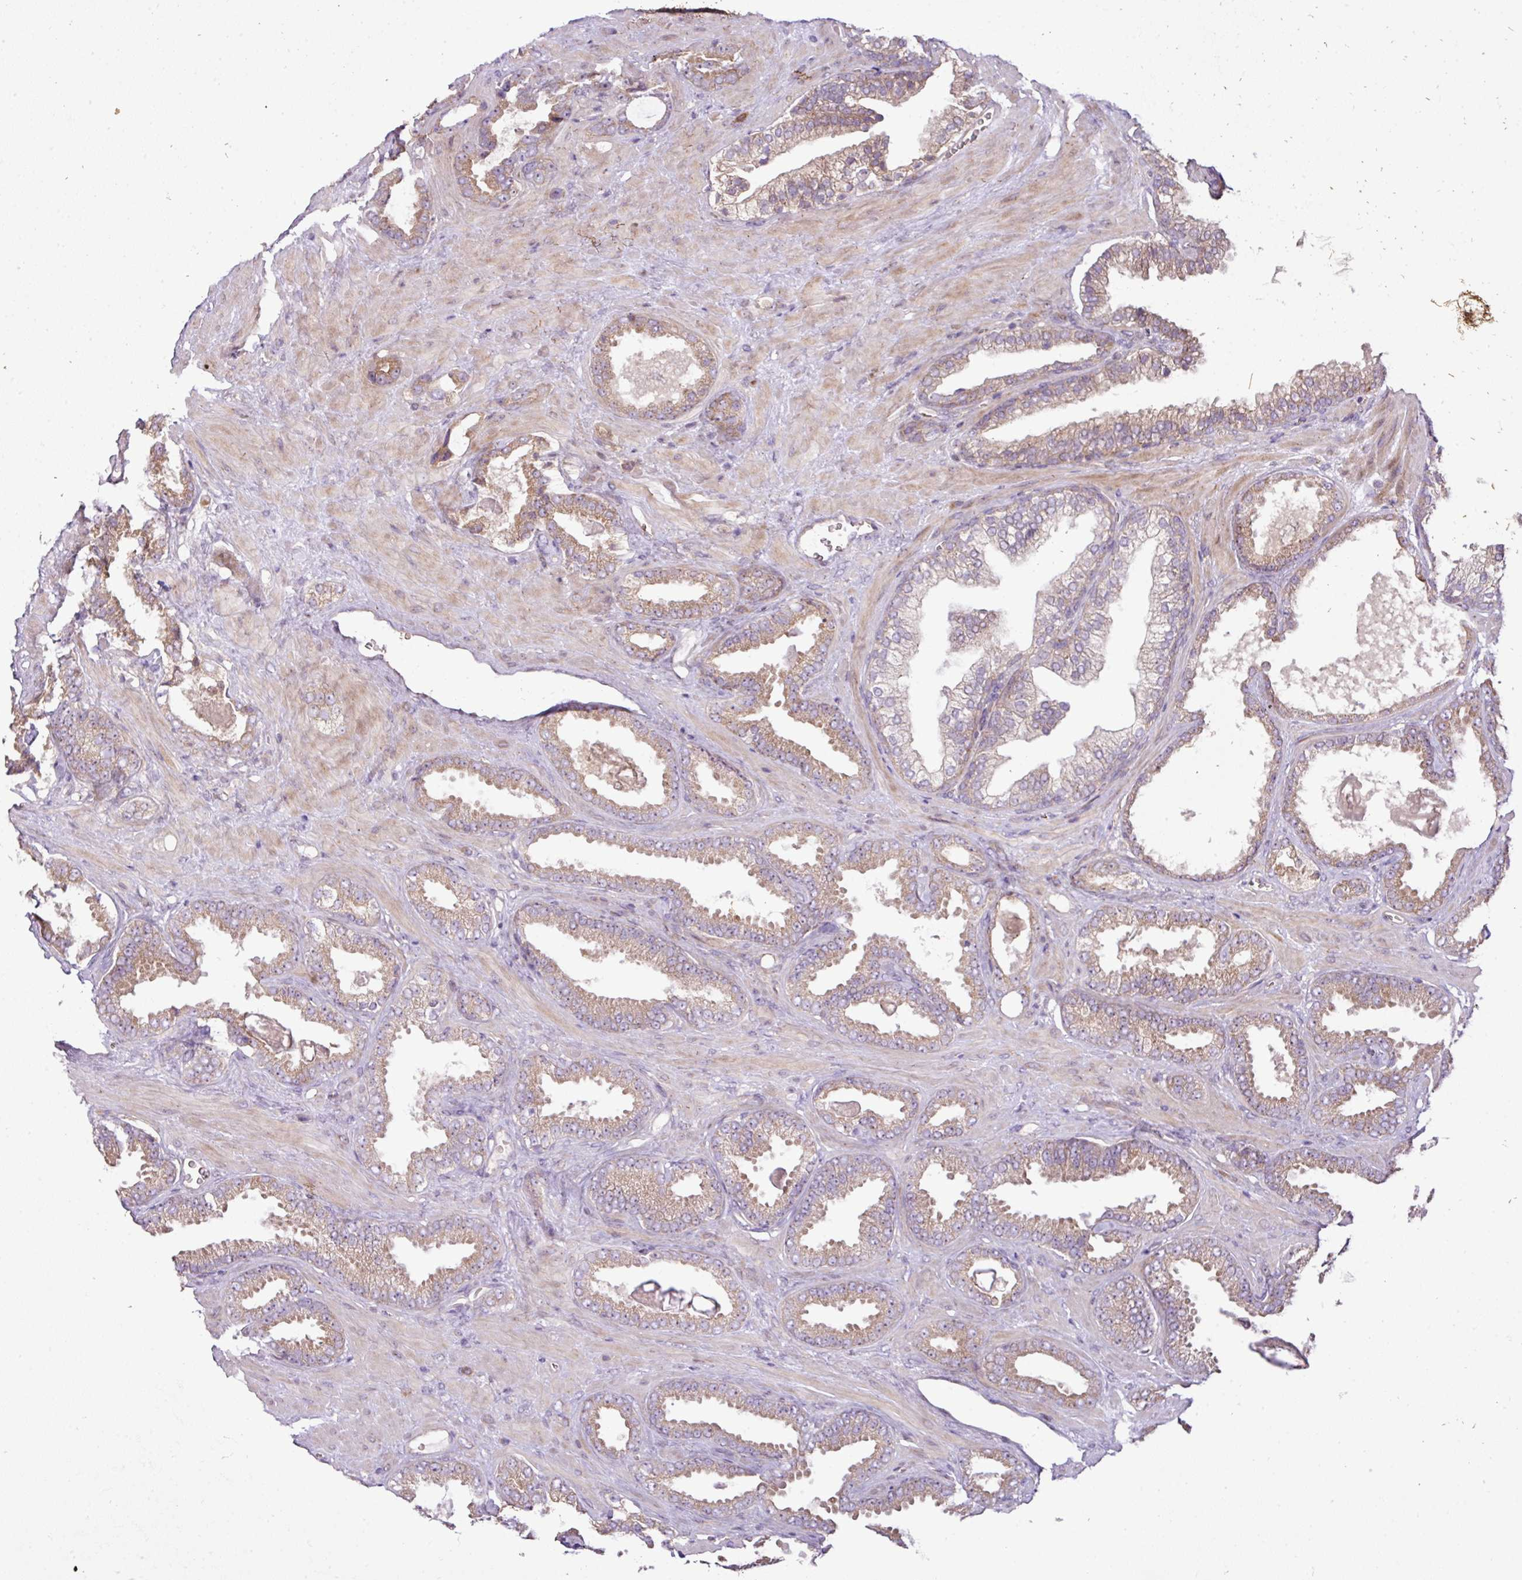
{"staining": {"intensity": "weak", "quantity": ">75%", "location": "cytoplasmic/membranous"}, "tissue": "prostate cancer", "cell_type": "Tumor cells", "image_type": "cancer", "snomed": [{"axis": "morphology", "description": "Adenocarcinoma, Low grade"}, {"axis": "topography", "description": "Prostate"}], "caption": "An image of human prostate adenocarcinoma (low-grade) stained for a protein displays weak cytoplasmic/membranous brown staining in tumor cells.", "gene": "COX18", "patient": {"sex": "male", "age": 62}}